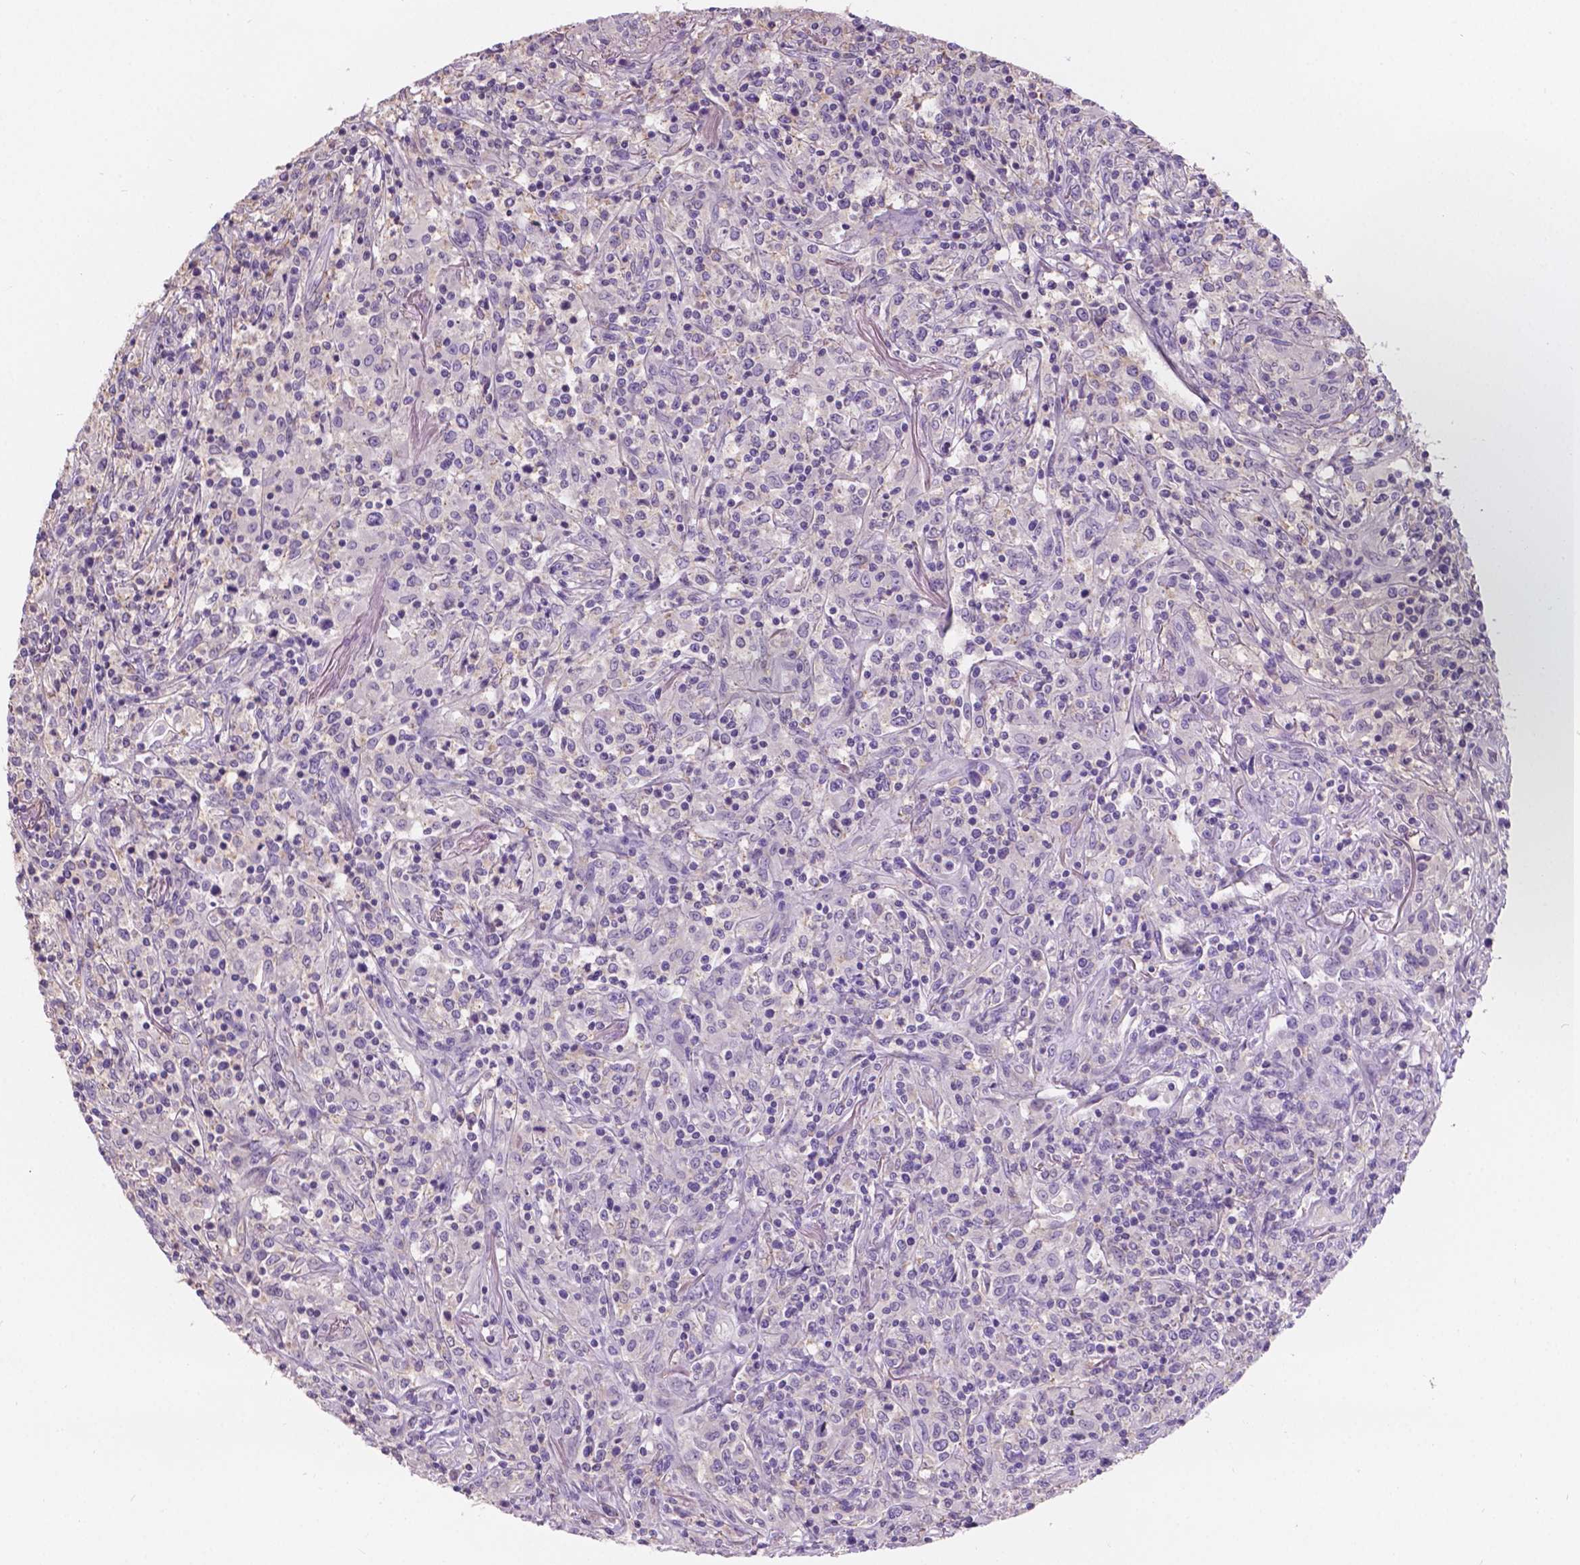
{"staining": {"intensity": "negative", "quantity": "none", "location": "none"}, "tissue": "lymphoma", "cell_type": "Tumor cells", "image_type": "cancer", "snomed": [{"axis": "morphology", "description": "Malignant lymphoma, non-Hodgkin's type, High grade"}, {"axis": "topography", "description": "Lung"}], "caption": "Lymphoma was stained to show a protein in brown. There is no significant staining in tumor cells.", "gene": "SBSN", "patient": {"sex": "male", "age": 79}}